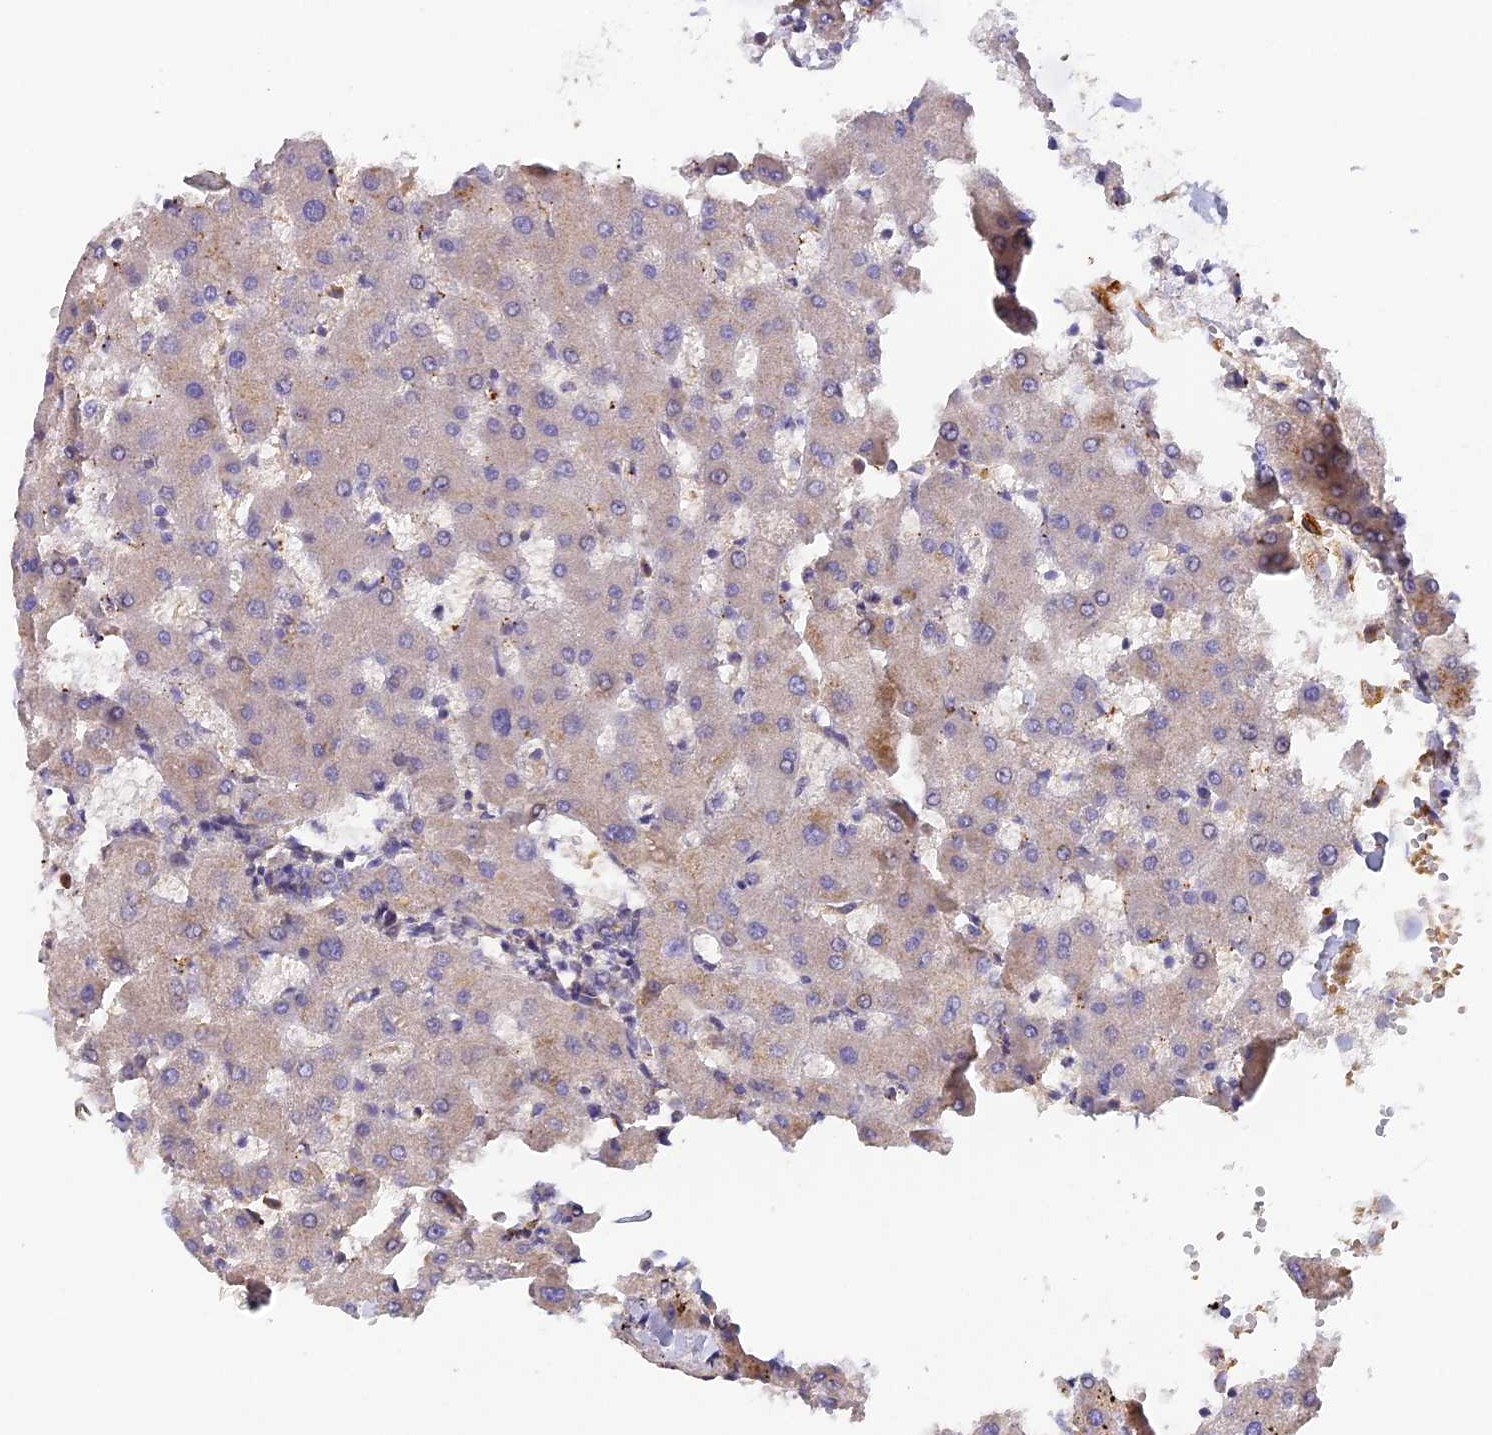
{"staining": {"intensity": "weak", "quantity": "<25%", "location": "cytoplasmic/membranous"}, "tissue": "liver", "cell_type": "Cholangiocytes", "image_type": "normal", "snomed": [{"axis": "morphology", "description": "Normal tissue, NOS"}, {"axis": "topography", "description": "Liver"}], "caption": "DAB (3,3'-diaminobenzidine) immunohistochemical staining of benign human liver displays no significant expression in cholangiocytes. Nuclei are stained in blue.", "gene": "MISP3", "patient": {"sex": "female", "age": 63}}